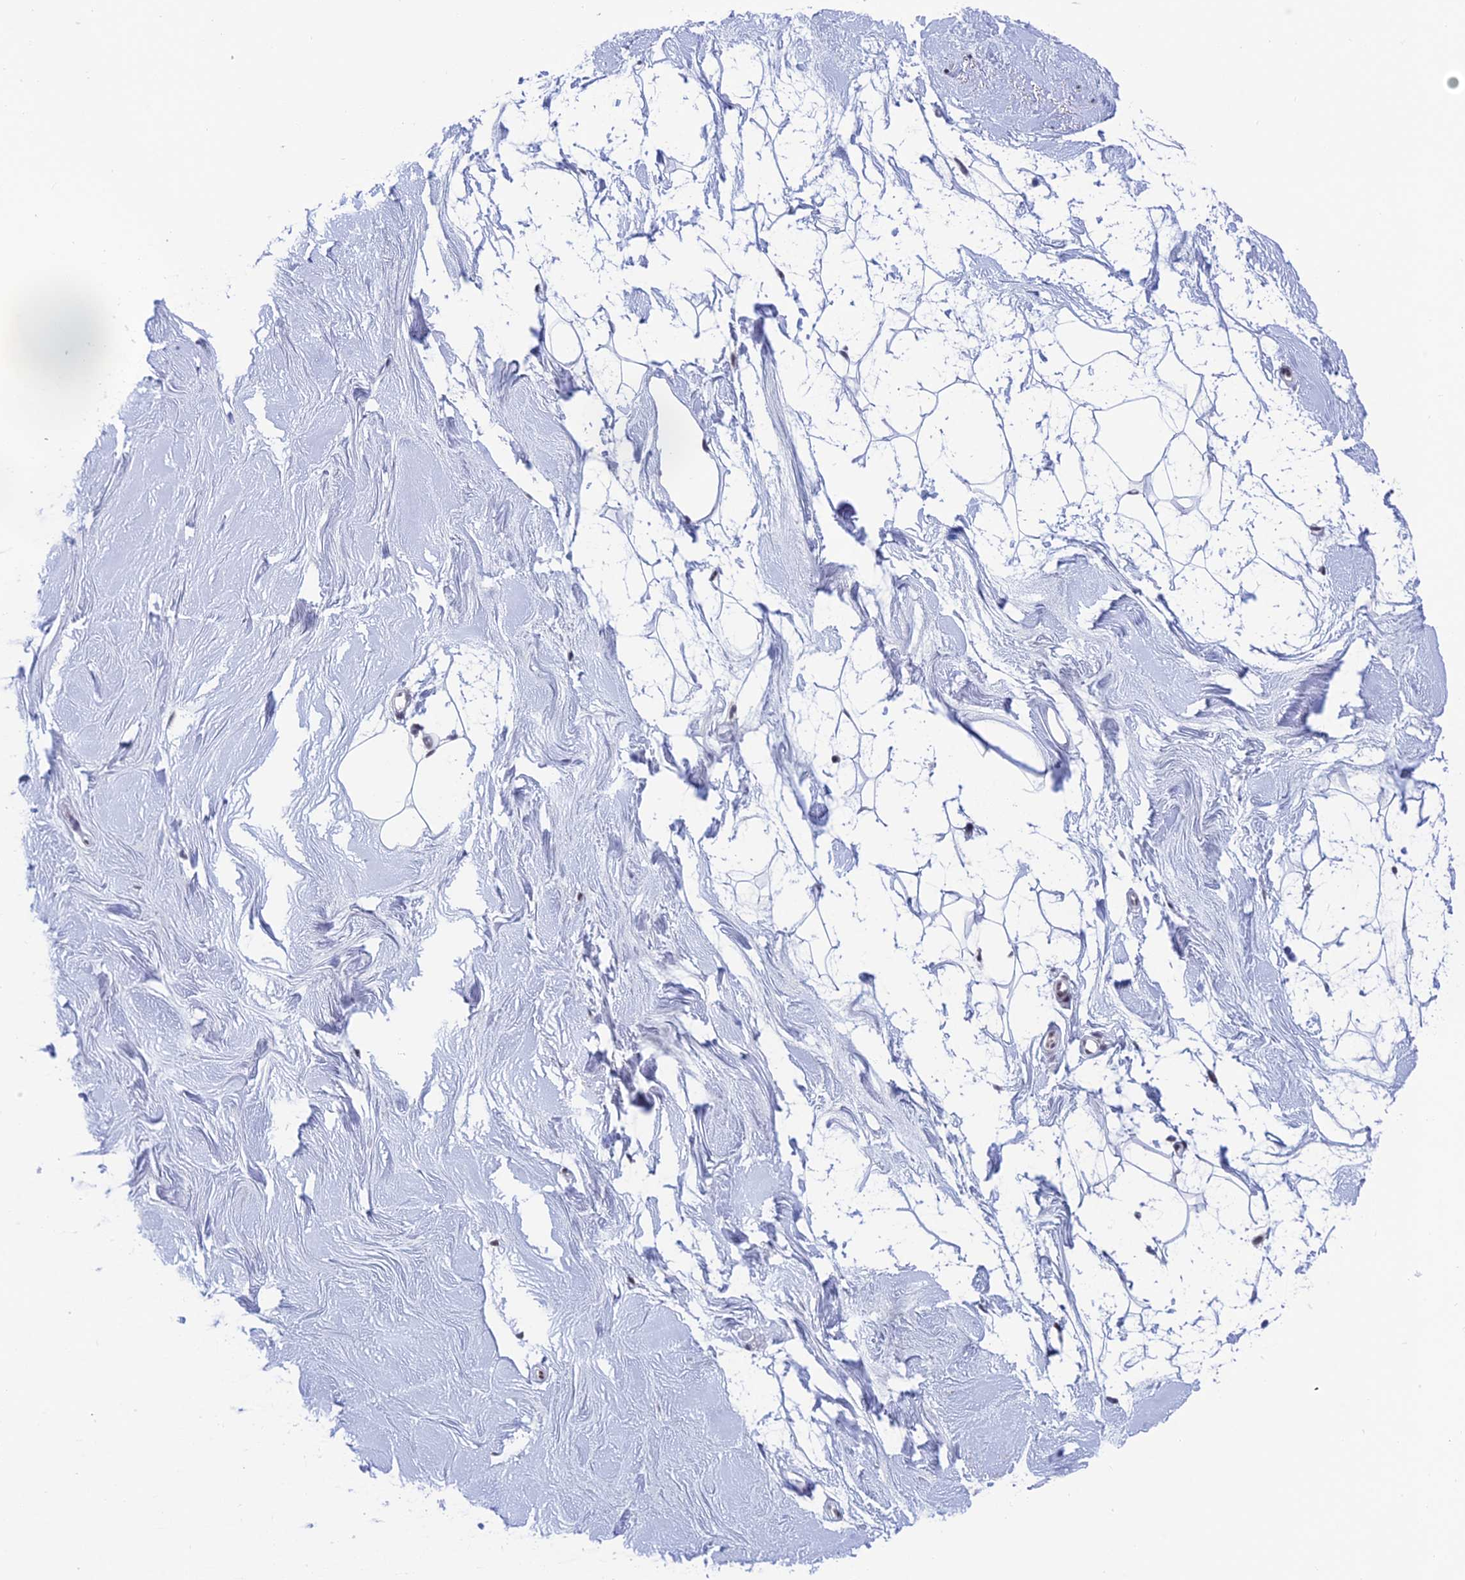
{"staining": {"intensity": "weak", "quantity": ">75%", "location": "nuclear"}, "tissue": "breast", "cell_type": "Adipocytes", "image_type": "normal", "snomed": [{"axis": "morphology", "description": "Normal tissue, NOS"}, {"axis": "topography", "description": "Breast"}], "caption": "Protein staining reveals weak nuclear expression in about >75% of adipocytes in normal breast. (brown staining indicates protein expression, while blue staining denotes nuclei).", "gene": "NABP2", "patient": {"sex": "female", "age": 26}}